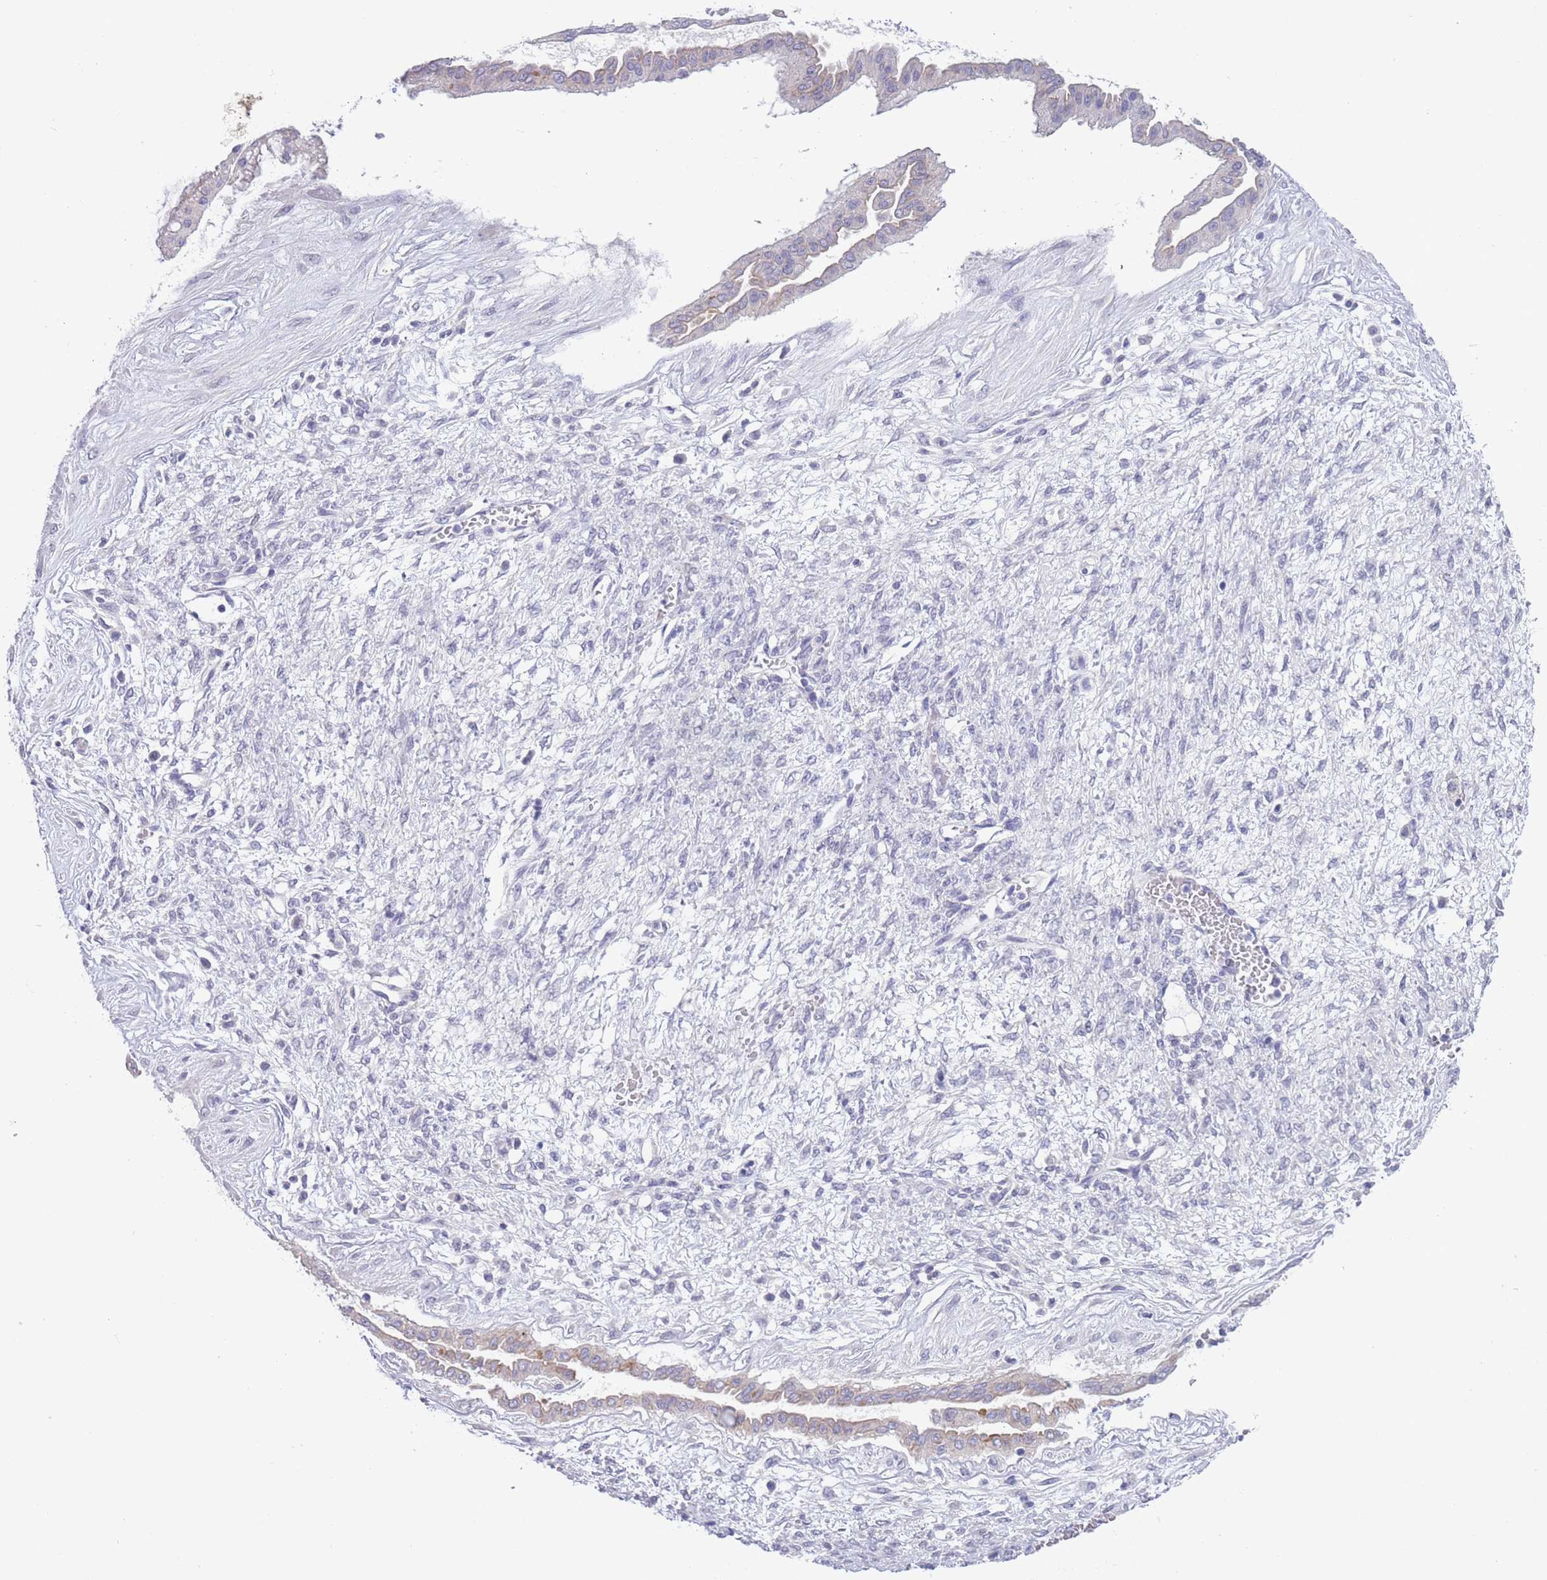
{"staining": {"intensity": "negative", "quantity": "none", "location": "none"}, "tissue": "ovarian cancer", "cell_type": "Tumor cells", "image_type": "cancer", "snomed": [{"axis": "morphology", "description": "Cystadenocarcinoma, mucinous, NOS"}, {"axis": "topography", "description": "Ovary"}], "caption": "An image of human ovarian cancer (mucinous cystadenocarcinoma) is negative for staining in tumor cells. (Stains: DAB IHC with hematoxylin counter stain, Microscopy: brightfield microscopy at high magnification).", "gene": "SPIRE2", "patient": {"sex": "female", "age": 73}}